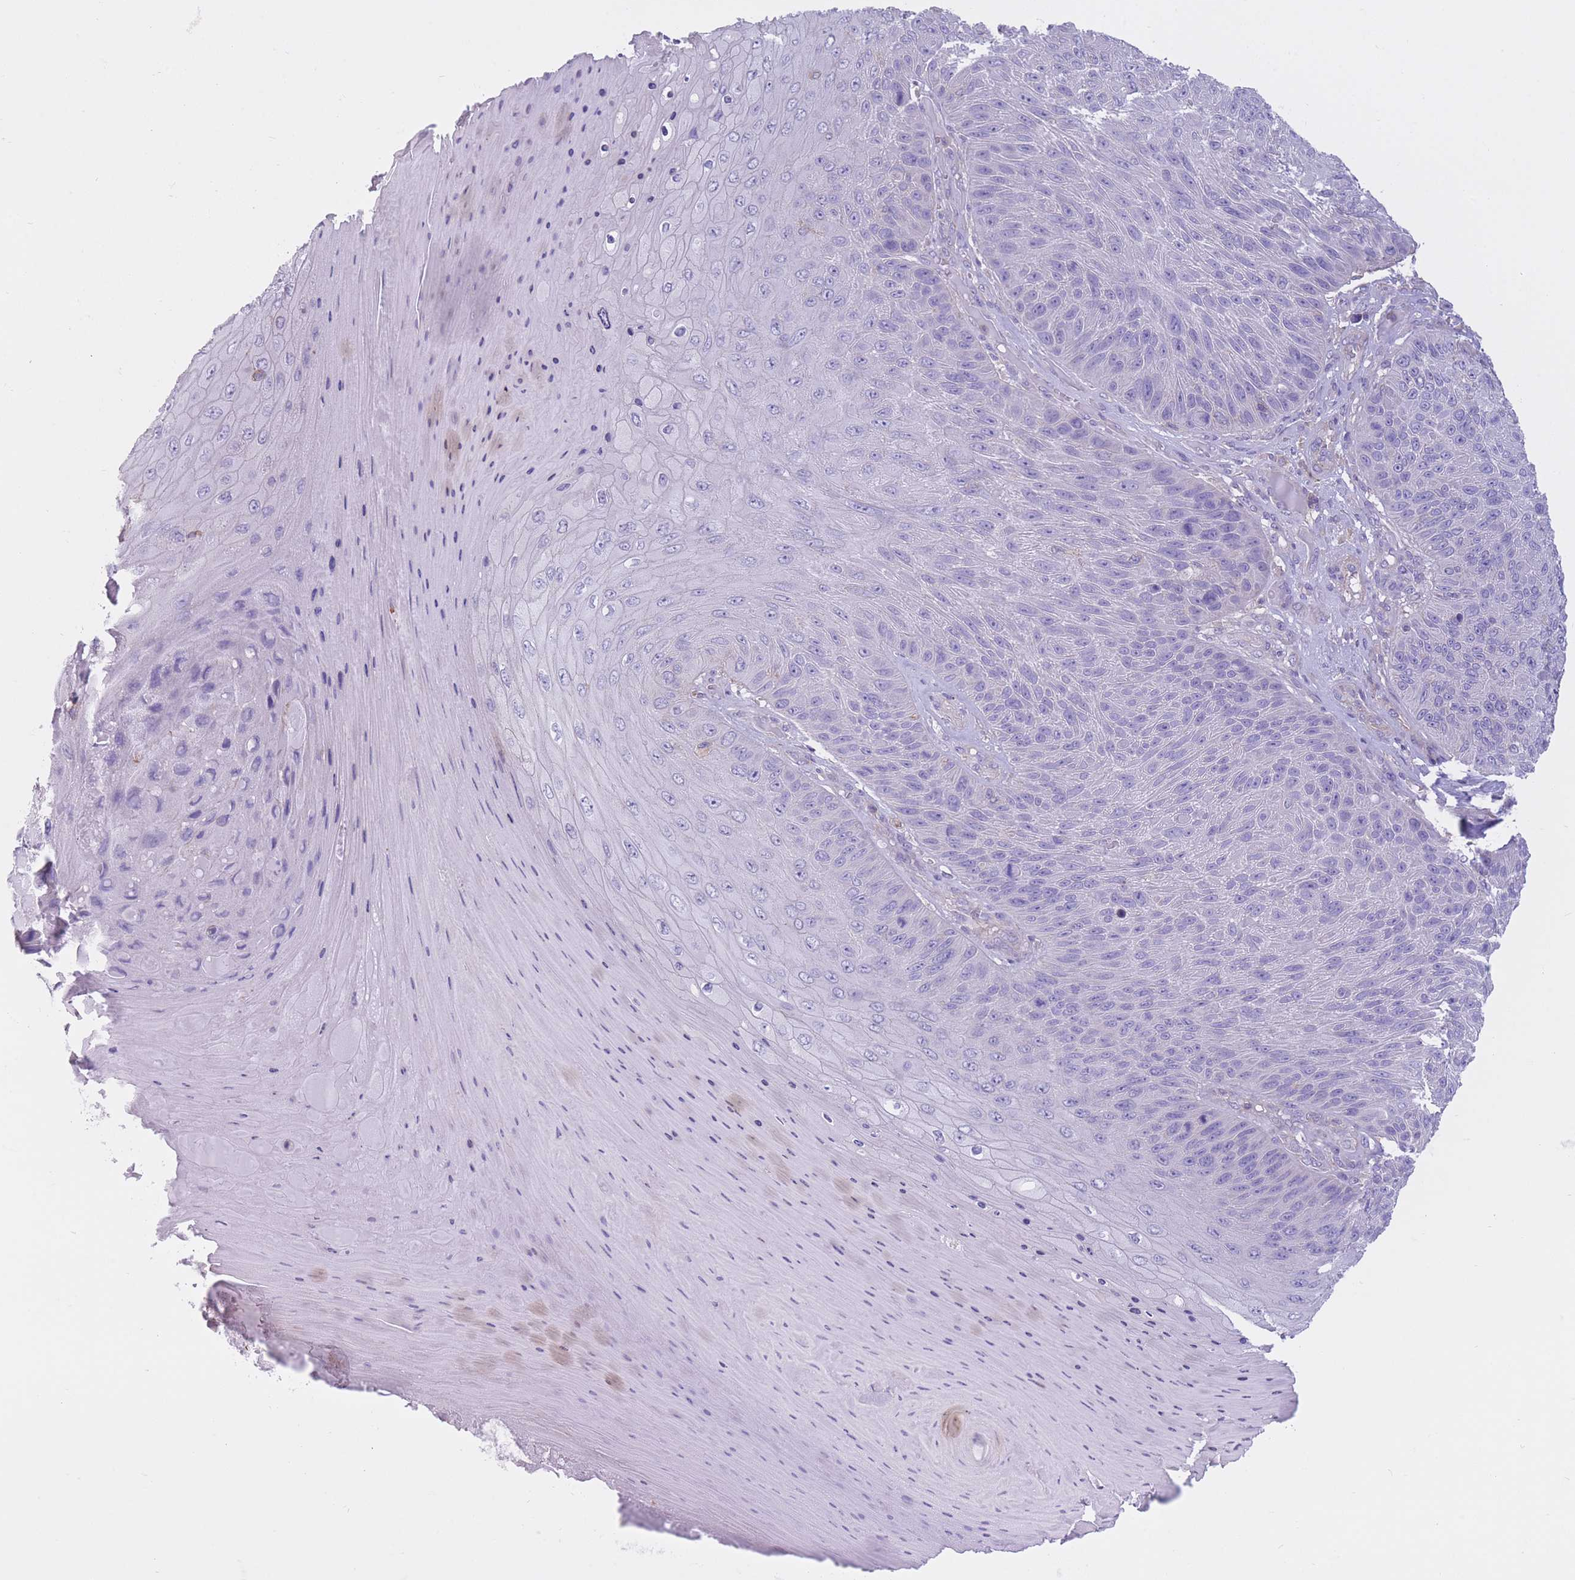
{"staining": {"intensity": "negative", "quantity": "none", "location": "none"}, "tissue": "skin cancer", "cell_type": "Tumor cells", "image_type": "cancer", "snomed": [{"axis": "morphology", "description": "Squamous cell carcinoma, NOS"}, {"axis": "topography", "description": "Skin"}], "caption": "An image of squamous cell carcinoma (skin) stained for a protein demonstrates no brown staining in tumor cells.", "gene": "PDHA1", "patient": {"sex": "female", "age": 88}}